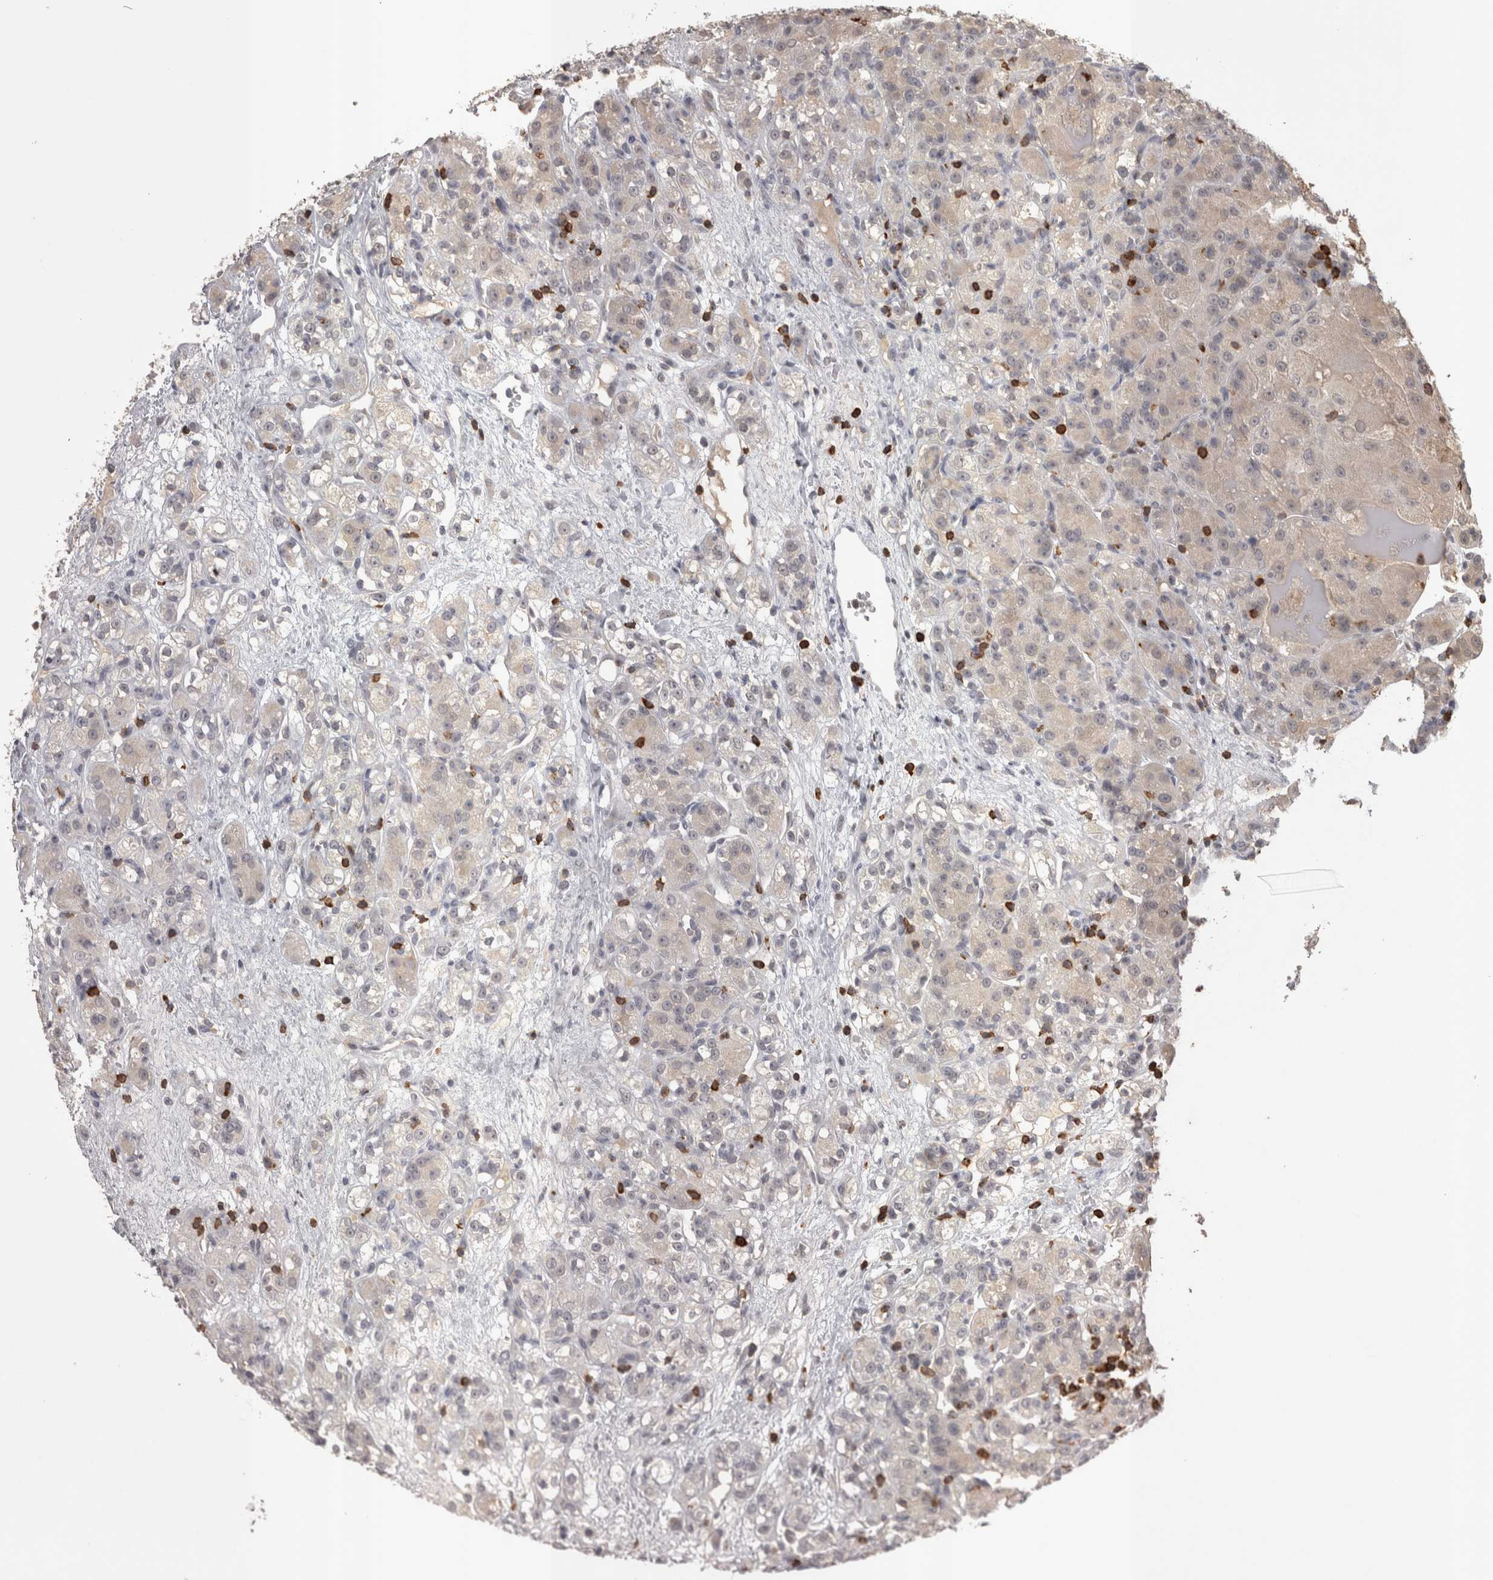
{"staining": {"intensity": "weak", "quantity": "<25%", "location": "cytoplasmic/membranous"}, "tissue": "renal cancer", "cell_type": "Tumor cells", "image_type": "cancer", "snomed": [{"axis": "morphology", "description": "Normal tissue, NOS"}, {"axis": "morphology", "description": "Adenocarcinoma, NOS"}, {"axis": "topography", "description": "Kidney"}], "caption": "DAB (3,3'-diaminobenzidine) immunohistochemical staining of renal cancer demonstrates no significant expression in tumor cells. (DAB (3,3'-diaminobenzidine) immunohistochemistry (IHC) visualized using brightfield microscopy, high magnification).", "gene": "SKAP1", "patient": {"sex": "male", "age": 61}}